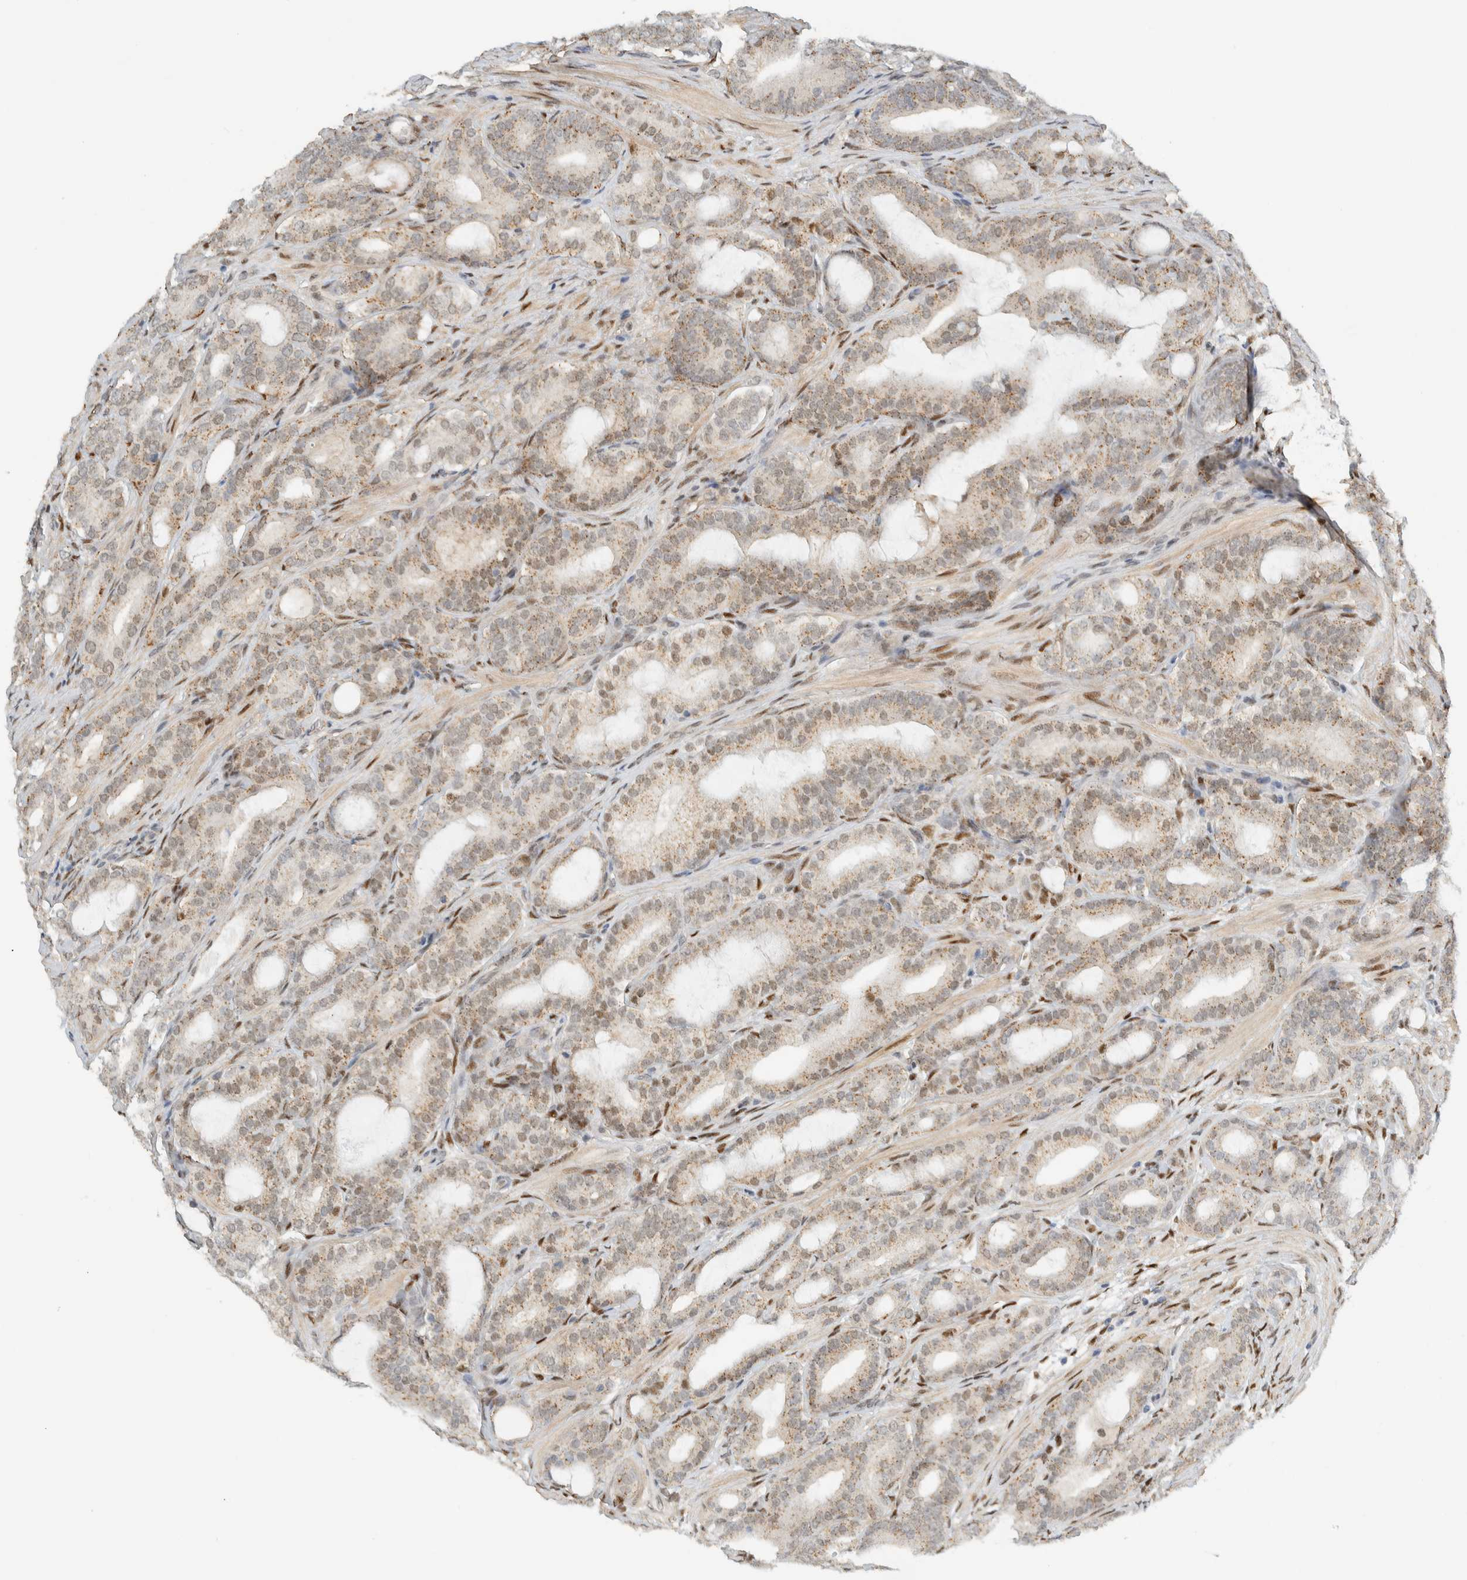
{"staining": {"intensity": "weak", "quantity": ">75%", "location": "cytoplasmic/membranous,nuclear"}, "tissue": "prostate cancer", "cell_type": "Tumor cells", "image_type": "cancer", "snomed": [{"axis": "morphology", "description": "Adenocarcinoma, High grade"}, {"axis": "topography", "description": "Prostate"}], "caption": "Immunohistochemistry (DAB) staining of prostate cancer displays weak cytoplasmic/membranous and nuclear protein expression in about >75% of tumor cells. The staining was performed using DAB (3,3'-diaminobenzidine), with brown indicating positive protein expression. Nuclei are stained blue with hematoxylin.", "gene": "TFE3", "patient": {"sex": "male", "age": 60}}